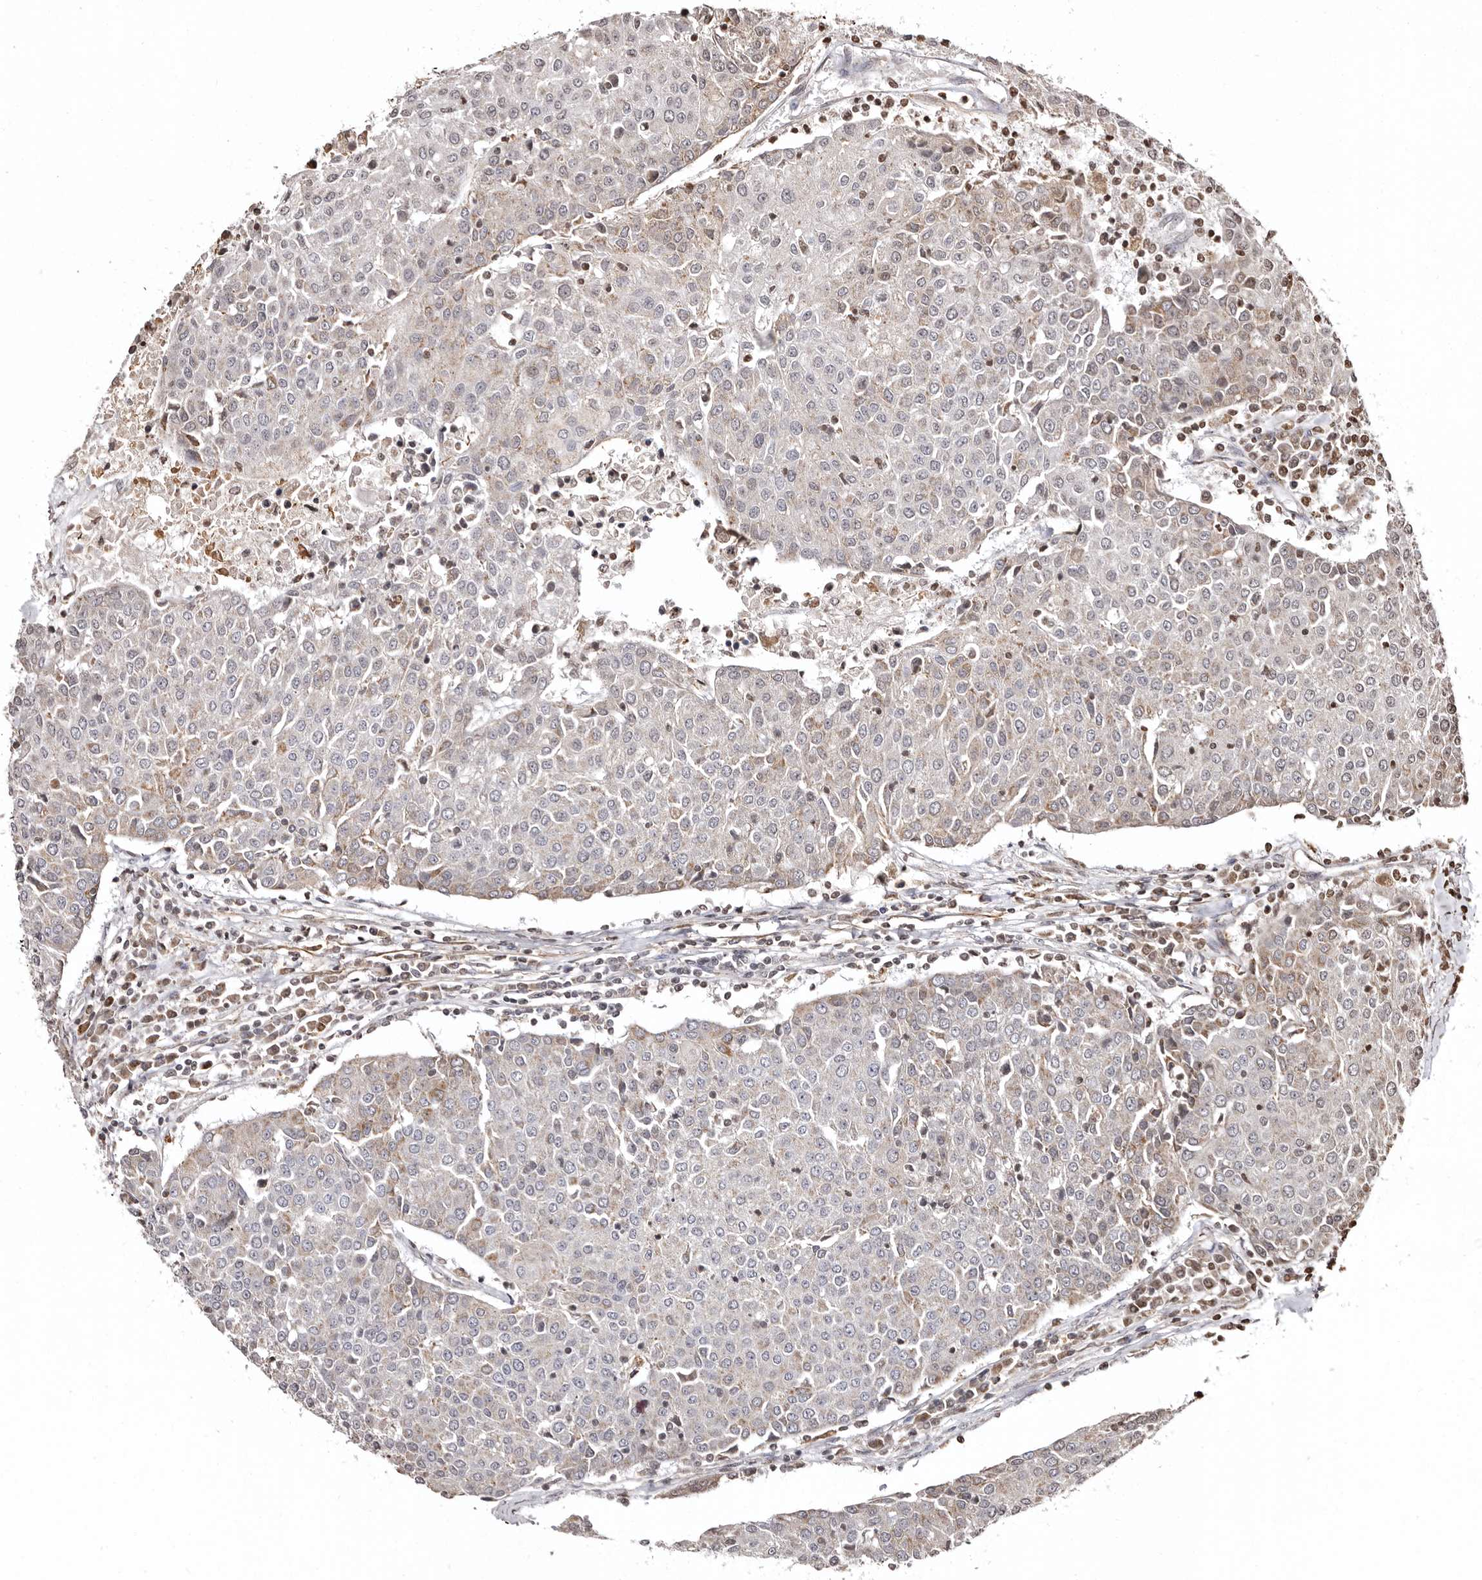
{"staining": {"intensity": "weak", "quantity": "<25%", "location": "cytoplasmic/membranous"}, "tissue": "urothelial cancer", "cell_type": "Tumor cells", "image_type": "cancer", "snomed": [{"axis": "morphology", "description": "Urothelial carcinoma, High grade"}, {"axis": "topography", "description": "Urinary bladder"}], "caption": "Tumor cells show no significant protein staining in urothelial cancer. Brightfield microscopy of immunohistochemistry stained with DAB (brown) and hematoxylin (blue), captured at high magnification.", "gene": "CCDC190", "patient": {"sex": "female", "age": 85}}